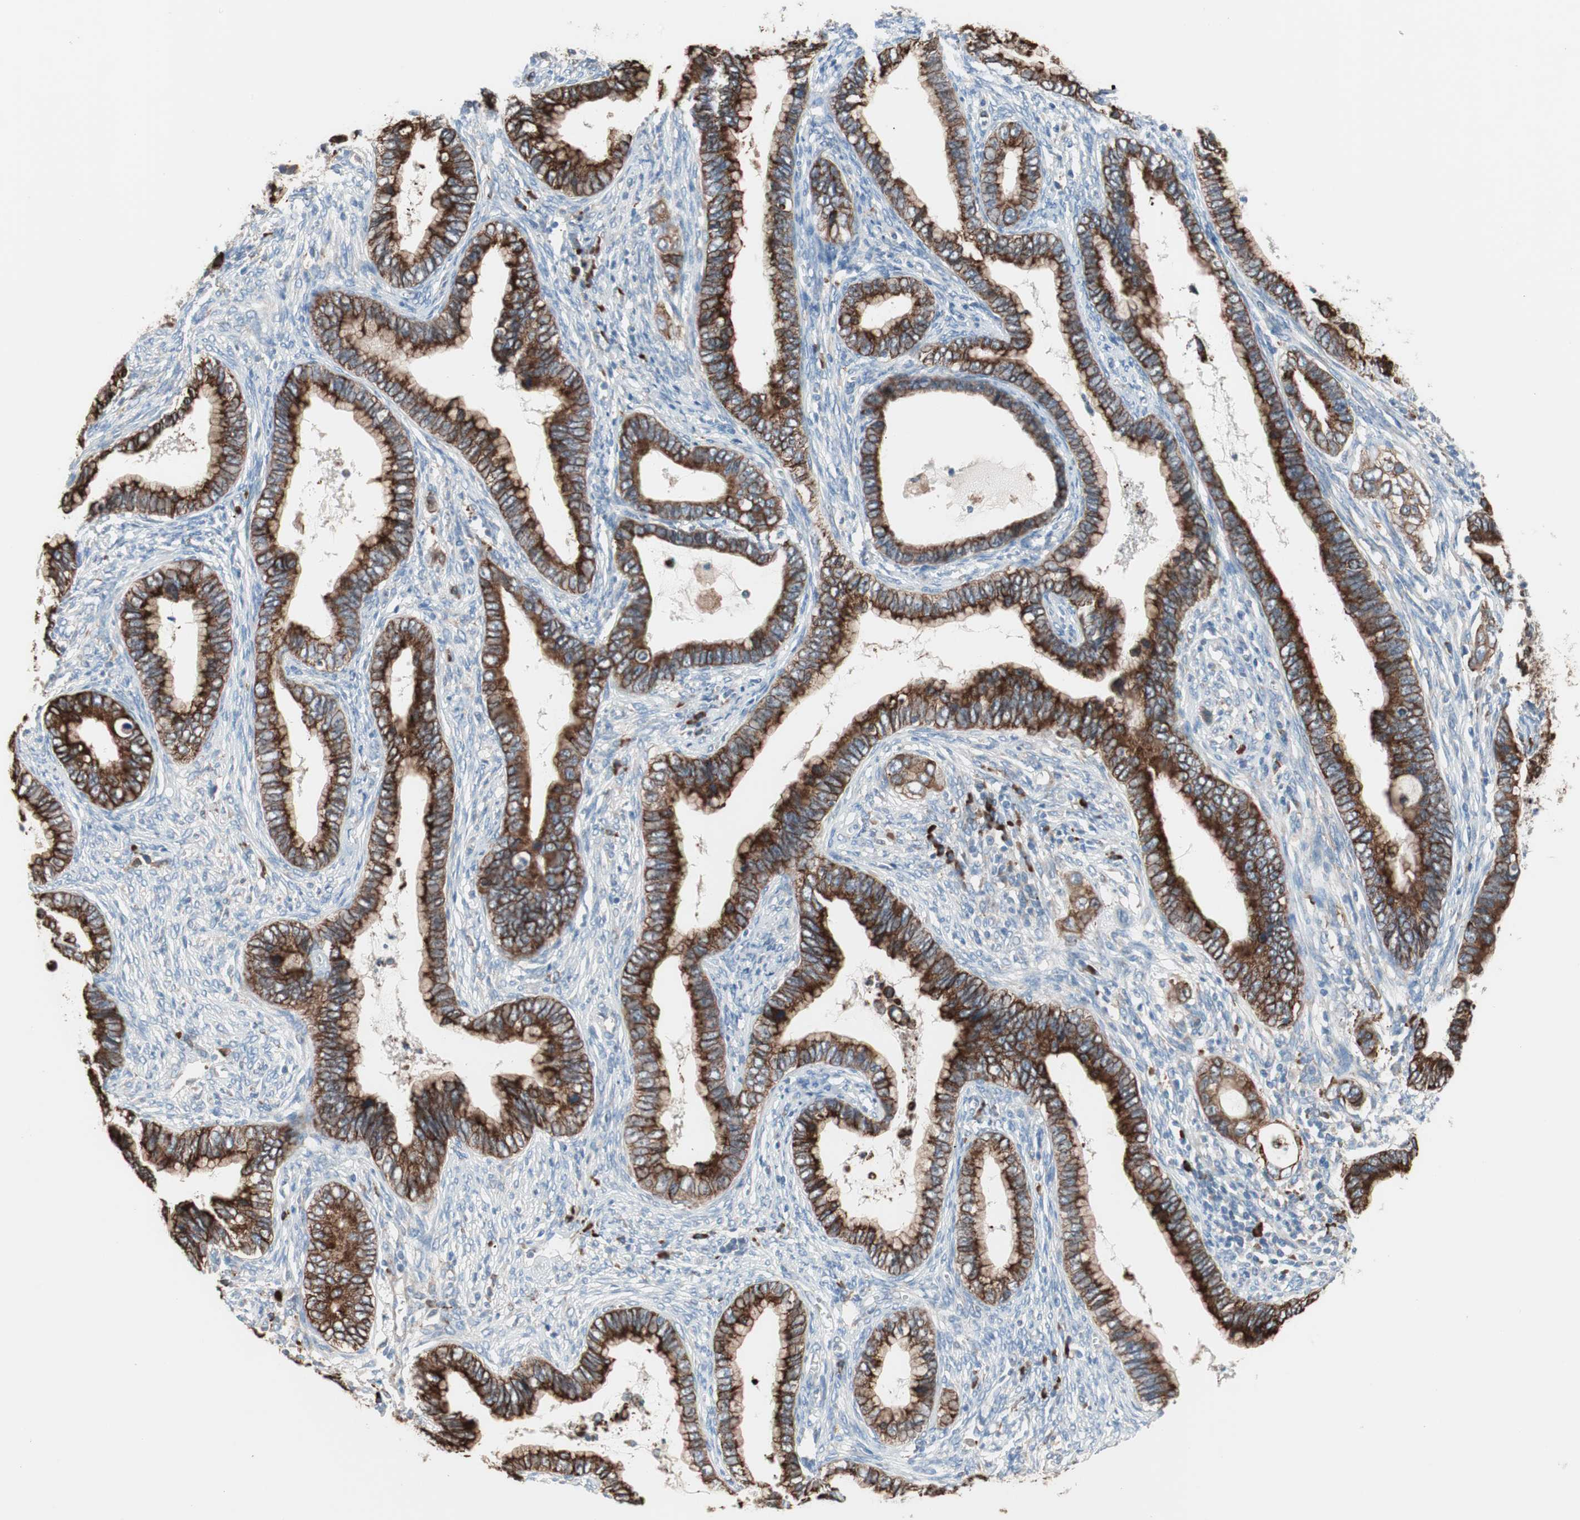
{"staining": {"intensity": "strong", "quantity": ">75%", "location": "cytoplasmic/membranous"}, "tissue": "cervical cancer", "cell_type": "Tumor cells", "image_type": "cancer", "snomed": [{"axis": "morphology", "description": "Adenocarcinoma, NOS"}, {"axis": "topography", "description": "Cervix"}], "caption": "DAB (3,3'-diaminobenzidine) immunohistochemical staining of human cervical adenocarcinoma reveals strong cytoplasmic/membranous protein positivity in approximately >75% of tumor cells.", "gene": "SLC27A4", "patient": {"sex": "female", "age": 44}}